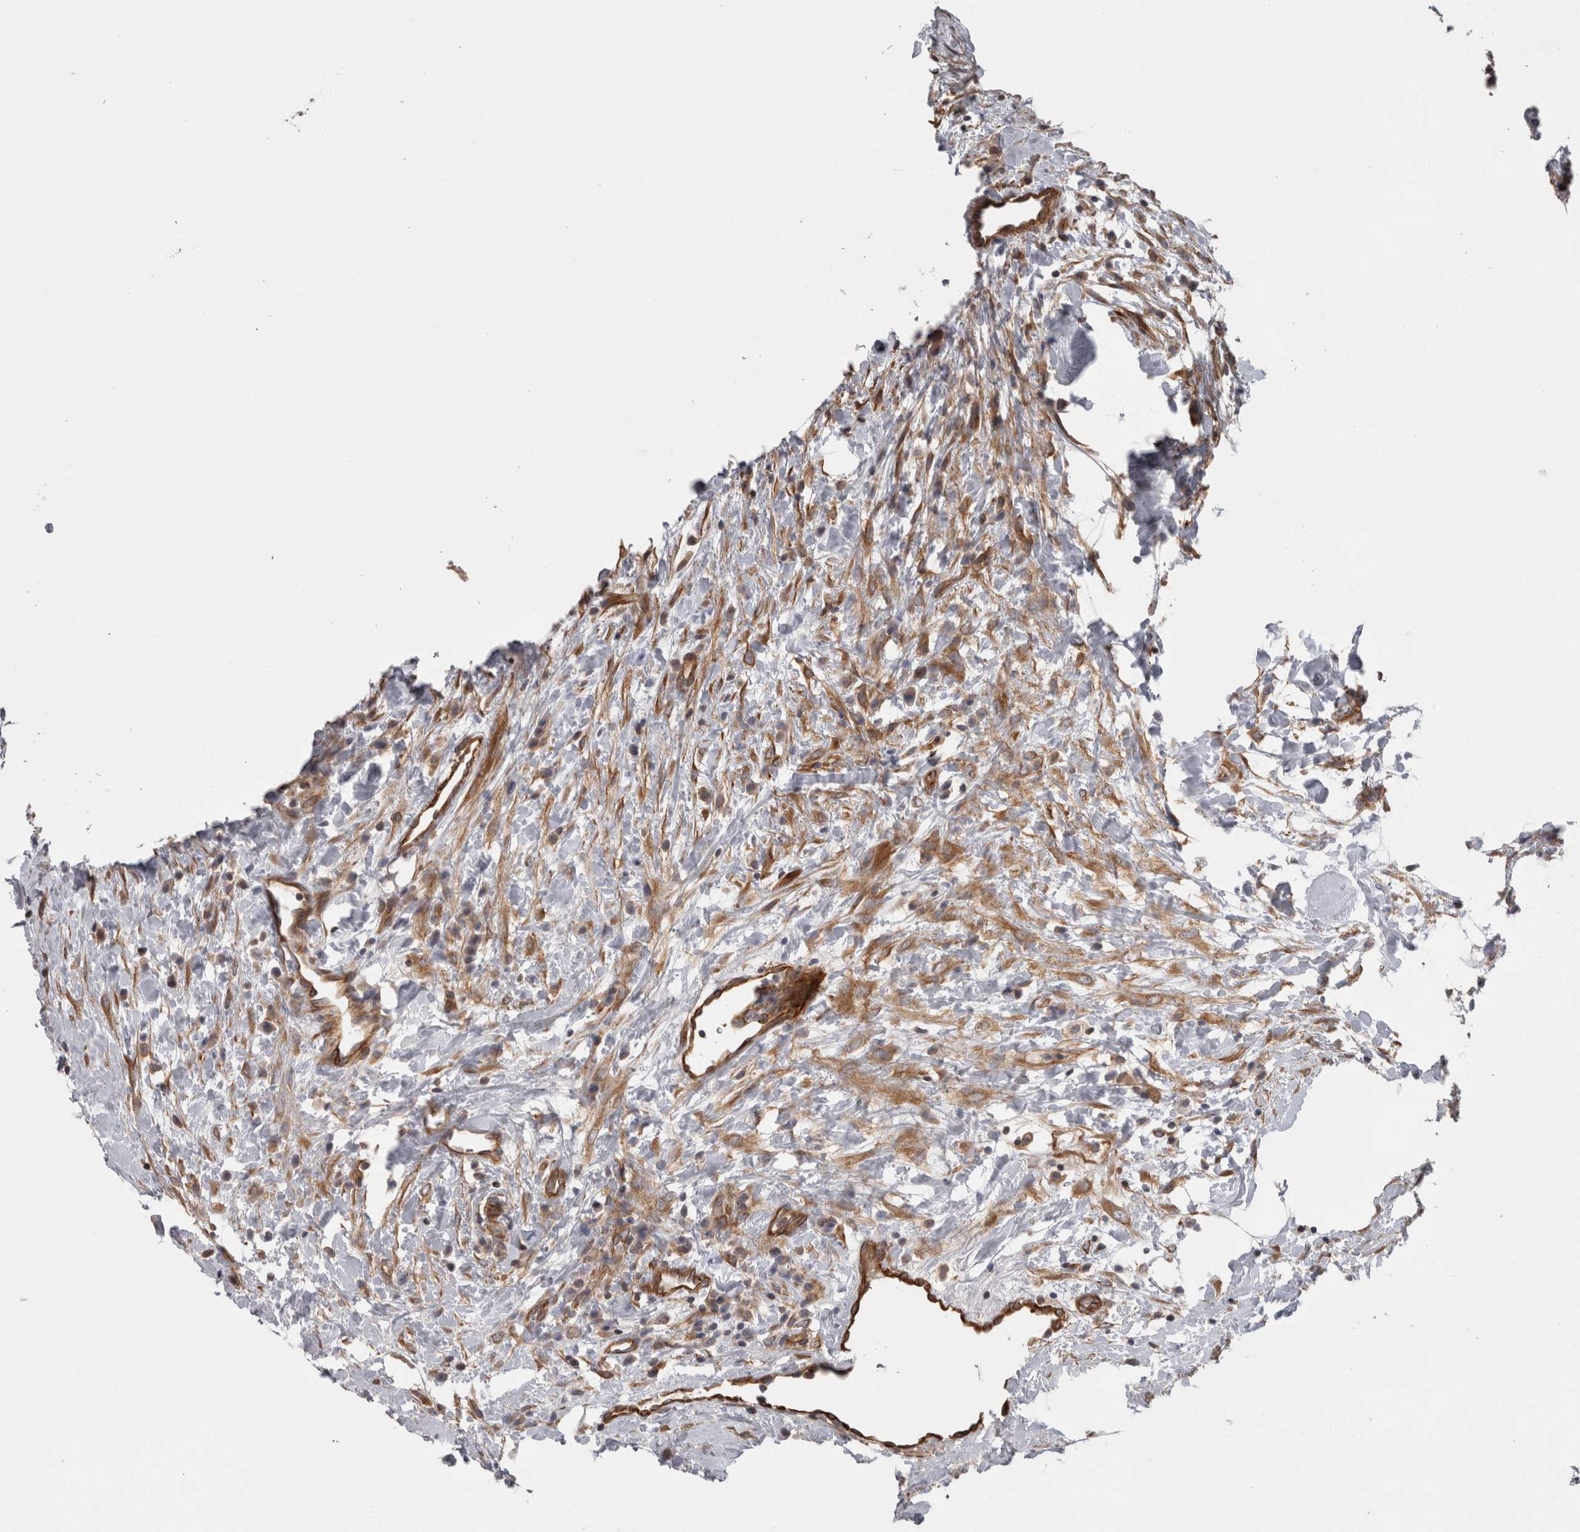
{"staining": {"intensity": "moderate", "quantity": ">75%", "location": "cytoplasmic/membranous"}, "tissue": "breast cancer", "cell_type": "Tumor cells", "image_type": "cancer", "snomed": [{"axis": "morphology", "description": "Duct carcinoma"}, {"axis": "topography", "description": "Breast"}], "caption": "Infiltrating ductal carcinoma (breast) stained with a brown dye shows moderate cytoplasmic/membranous positive staining in approximately >75% of tumor cells.", "gene": "RMDN1", "patient": {"sex": "female", "age": 37}}